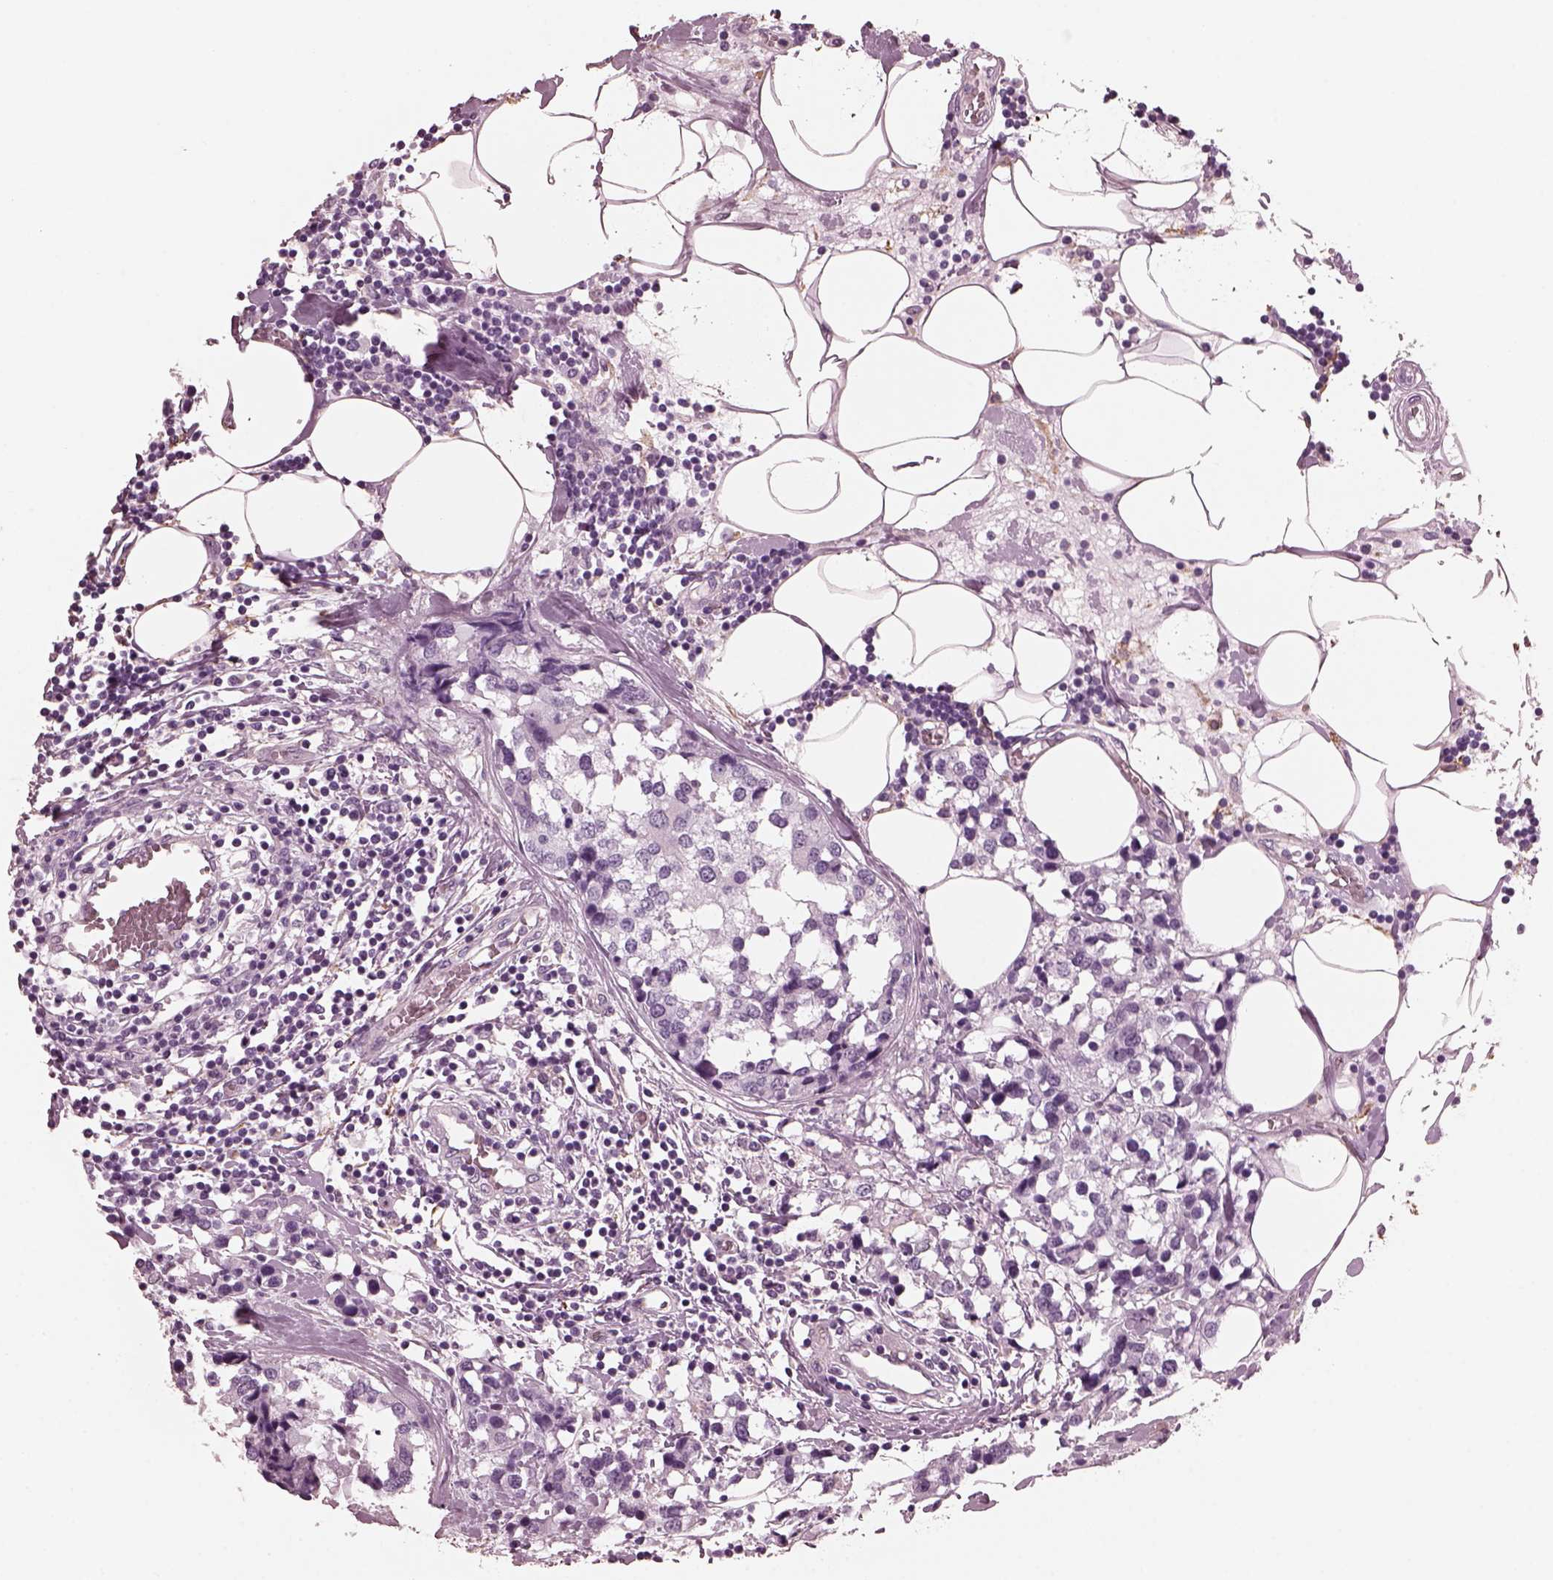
{"staining": {"intensity": "negative", "quantity": "none", "location": "none"}, "tissue": "breast cancer", "cell_type": "Tumor cells", "image_type": "cancer", "snomed": [{"axis": "morphology", "description": "Lobular carcinoma"}, {"axis": "topography", "description": "Breast"}], "caption": "IHC image of neoplastic tissue: human lobular carcinoma (breast) stained with DAB exhibits no significant protein staining in tumor cells. (Immunohistochemistry, brightfield microscopy, high magnification).", "gene": "CGA", "patient": {"sex": "female", "age": 59}}